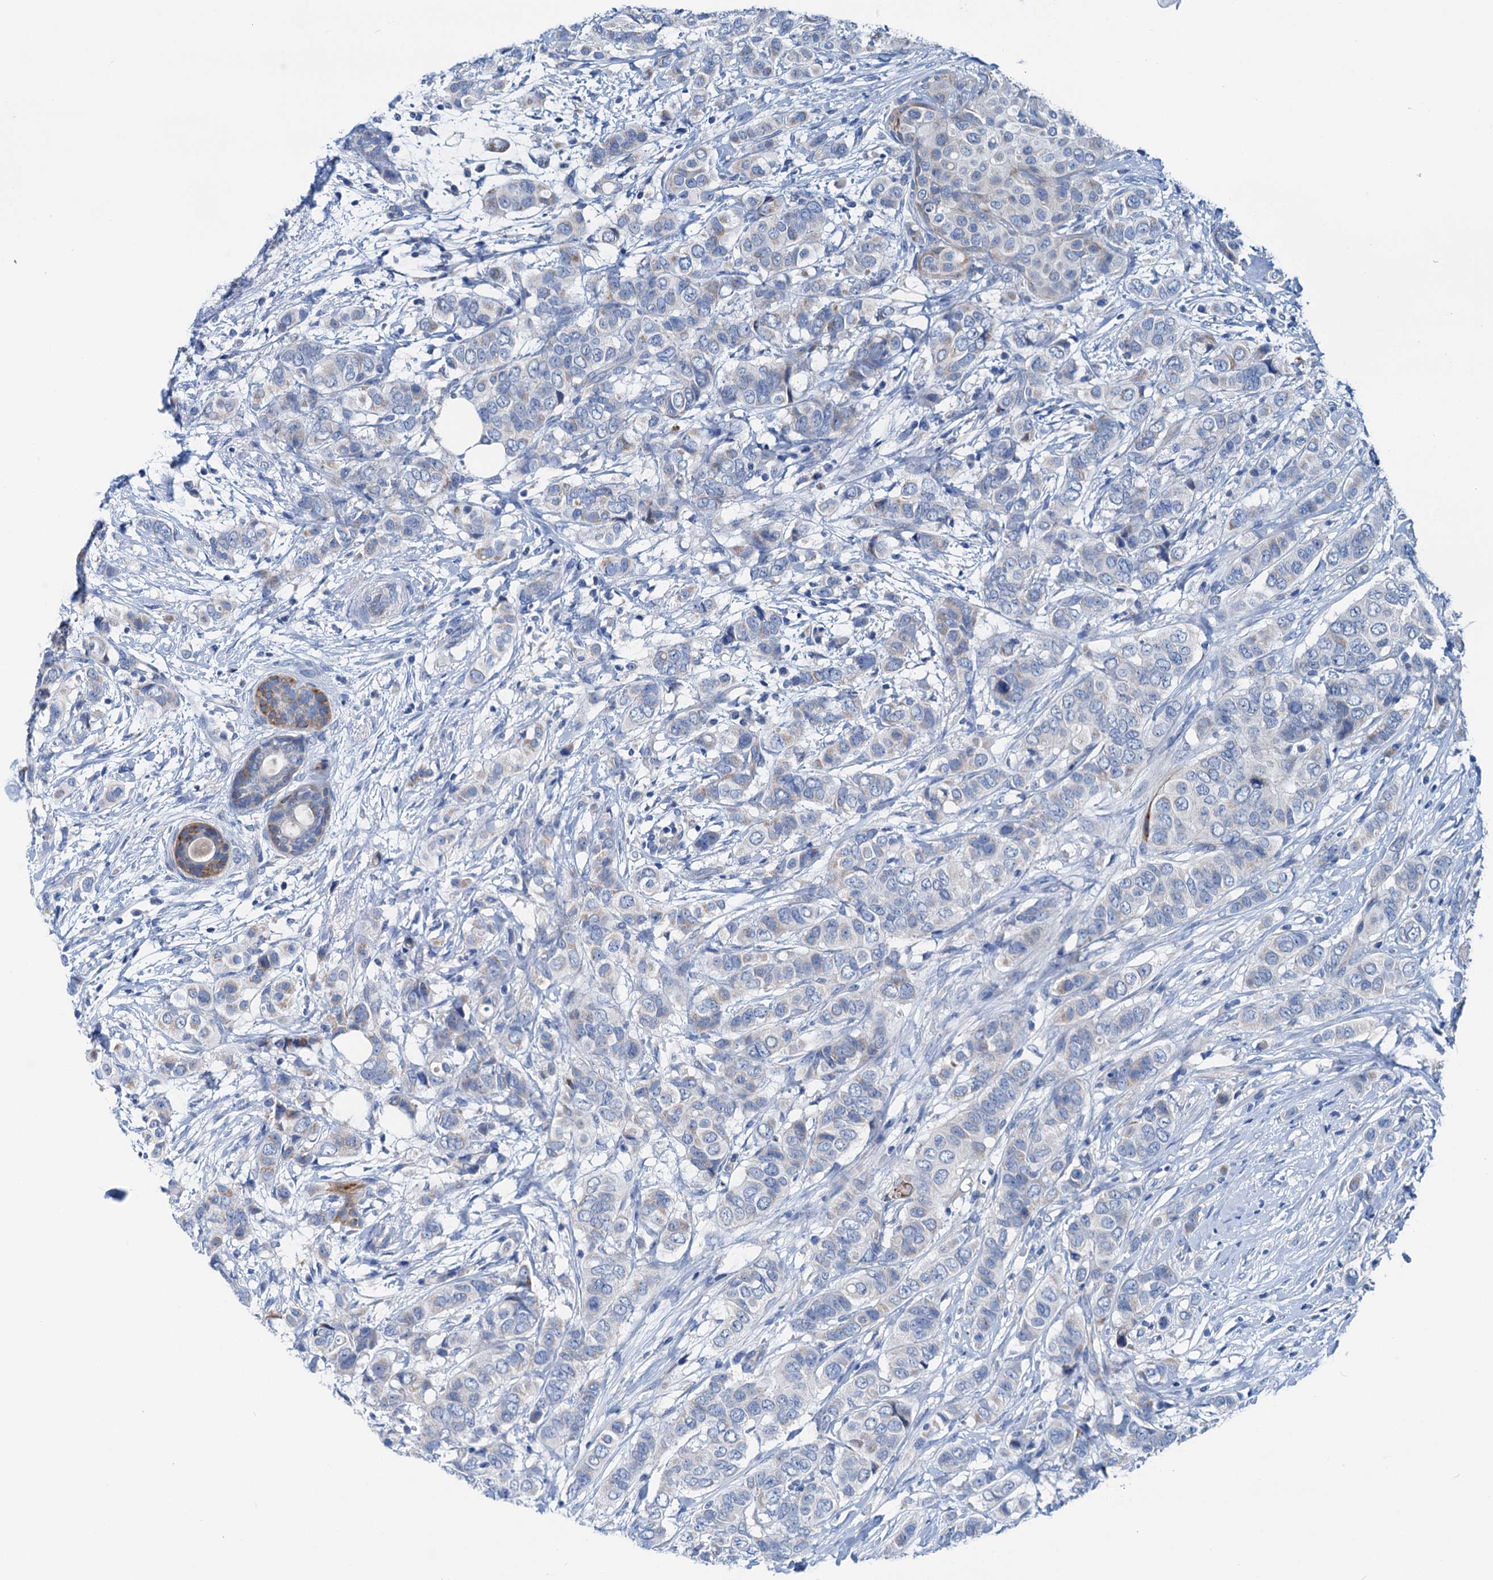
{"staining": {"intensity": "negative", "quantity": "none", "location": "none"}, "tissue": "breast cancer", "cell_type": "Tumor cells", "image_type": "cancer", "snomed": [{"axis": "morphology", "description": "Lobular carcinoma"}, {"axis": "topography", "description": "Breast"}], "caption": "Immunohistochemistry (IHC) of lobular carcinoma (breast) demonstrates no staining in tumor cells.", "gene": "KNDC1", "patient": {"sex": "female", "age": 51}}